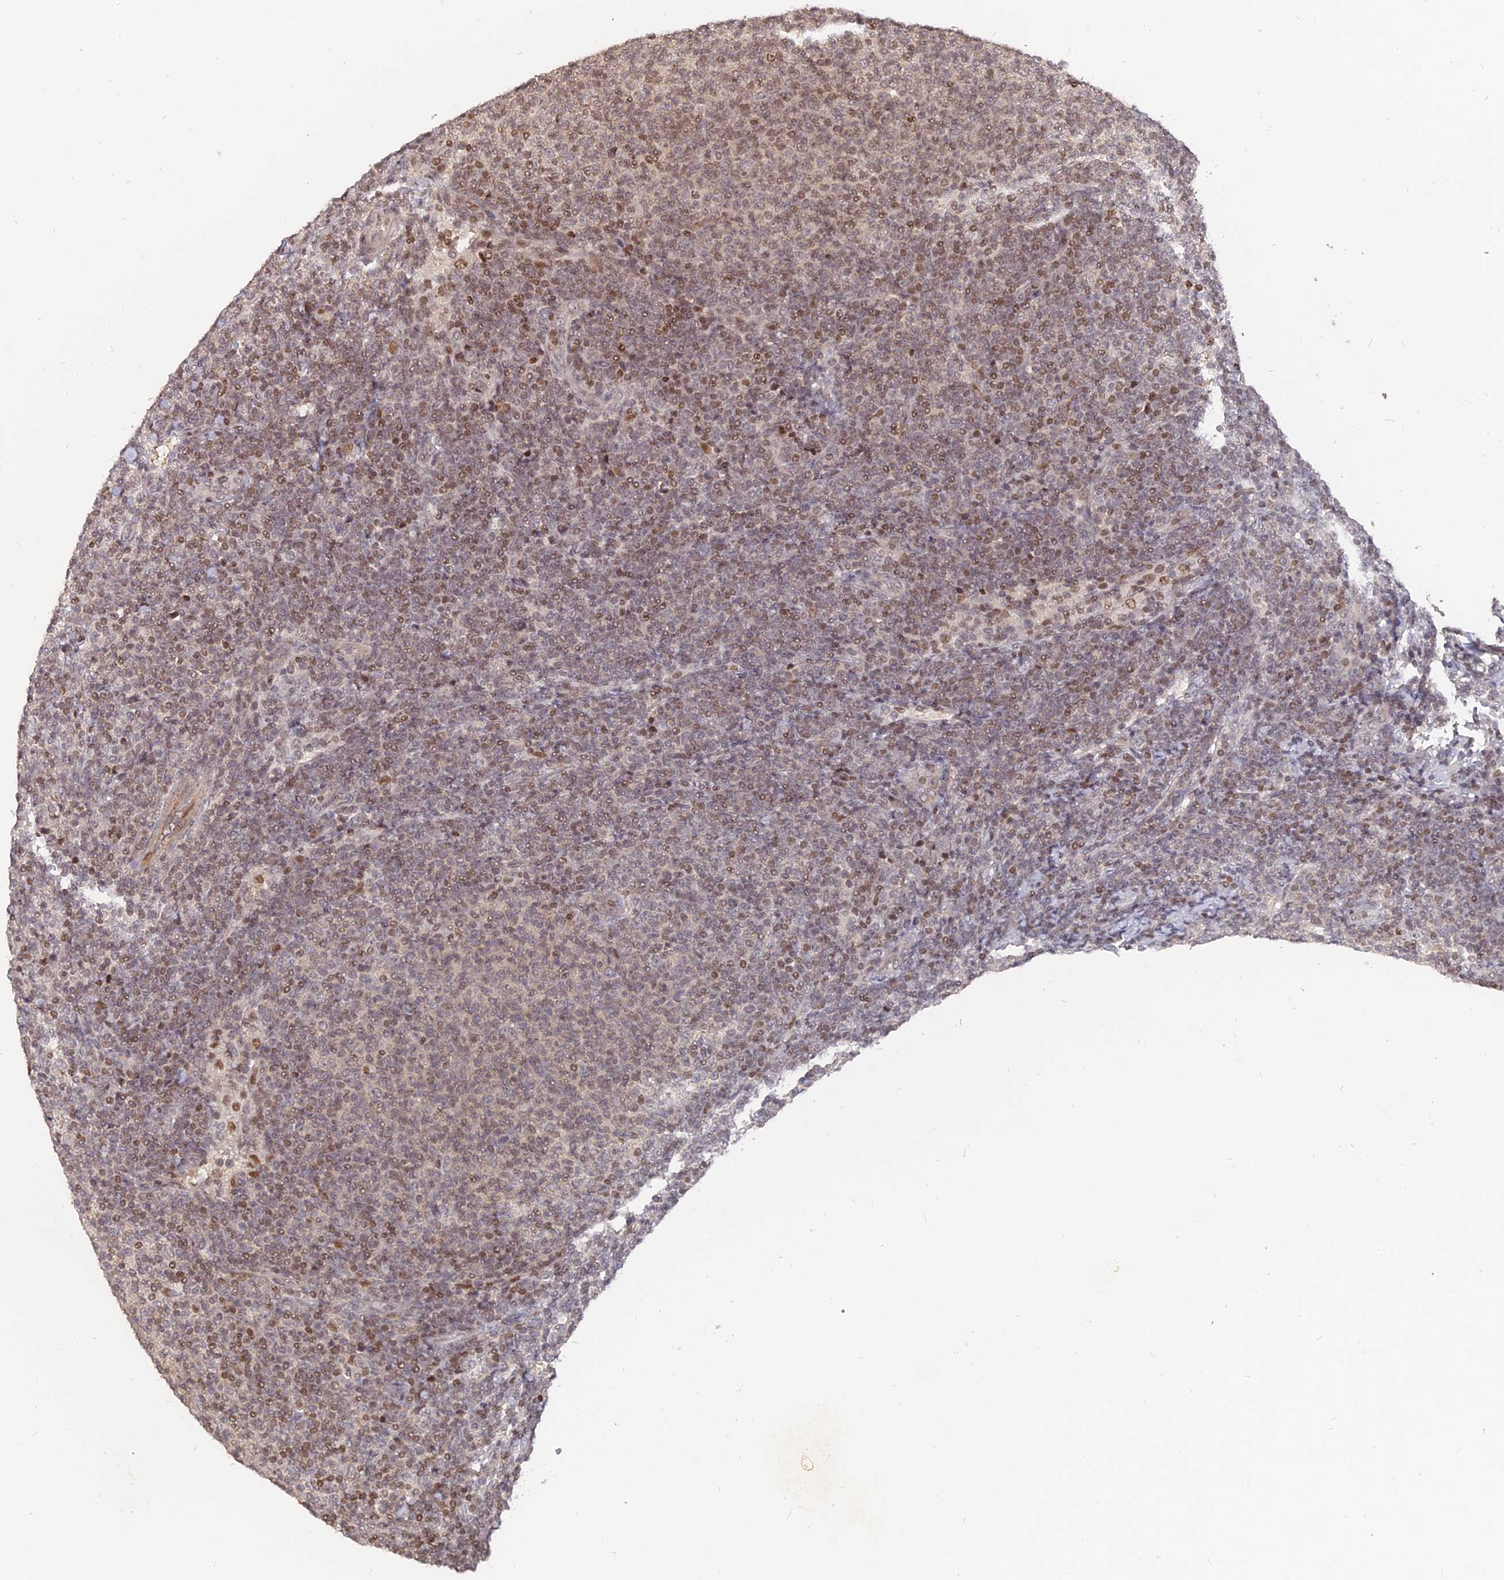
{"staining": {"intensity": "weak", "quantity": ">75%", "location": "nuclear"}, "tissue": "lymphoma", "cell_type": "Tumor cells", "image_type": "cancer", "snomed": [{"axis": "morphology", "description": "Malignant lymphoma, non-Hodgkin's type, Low grade"}, {"axis": "topography", "description": "Lymph node"}], "caption": "Tumor cells demonstrate low levels of weak nuclear expression in approximately >75% of cells in human malignant lymphoma, non-Hodgkin's type (low-grade). The staining was performed using DAB, with brown indicating positive protein expression. Nuclei are stained blue with hematoxylin.", "gene": "NR1H3", "patient": {"sex": "male", "age": 66}}